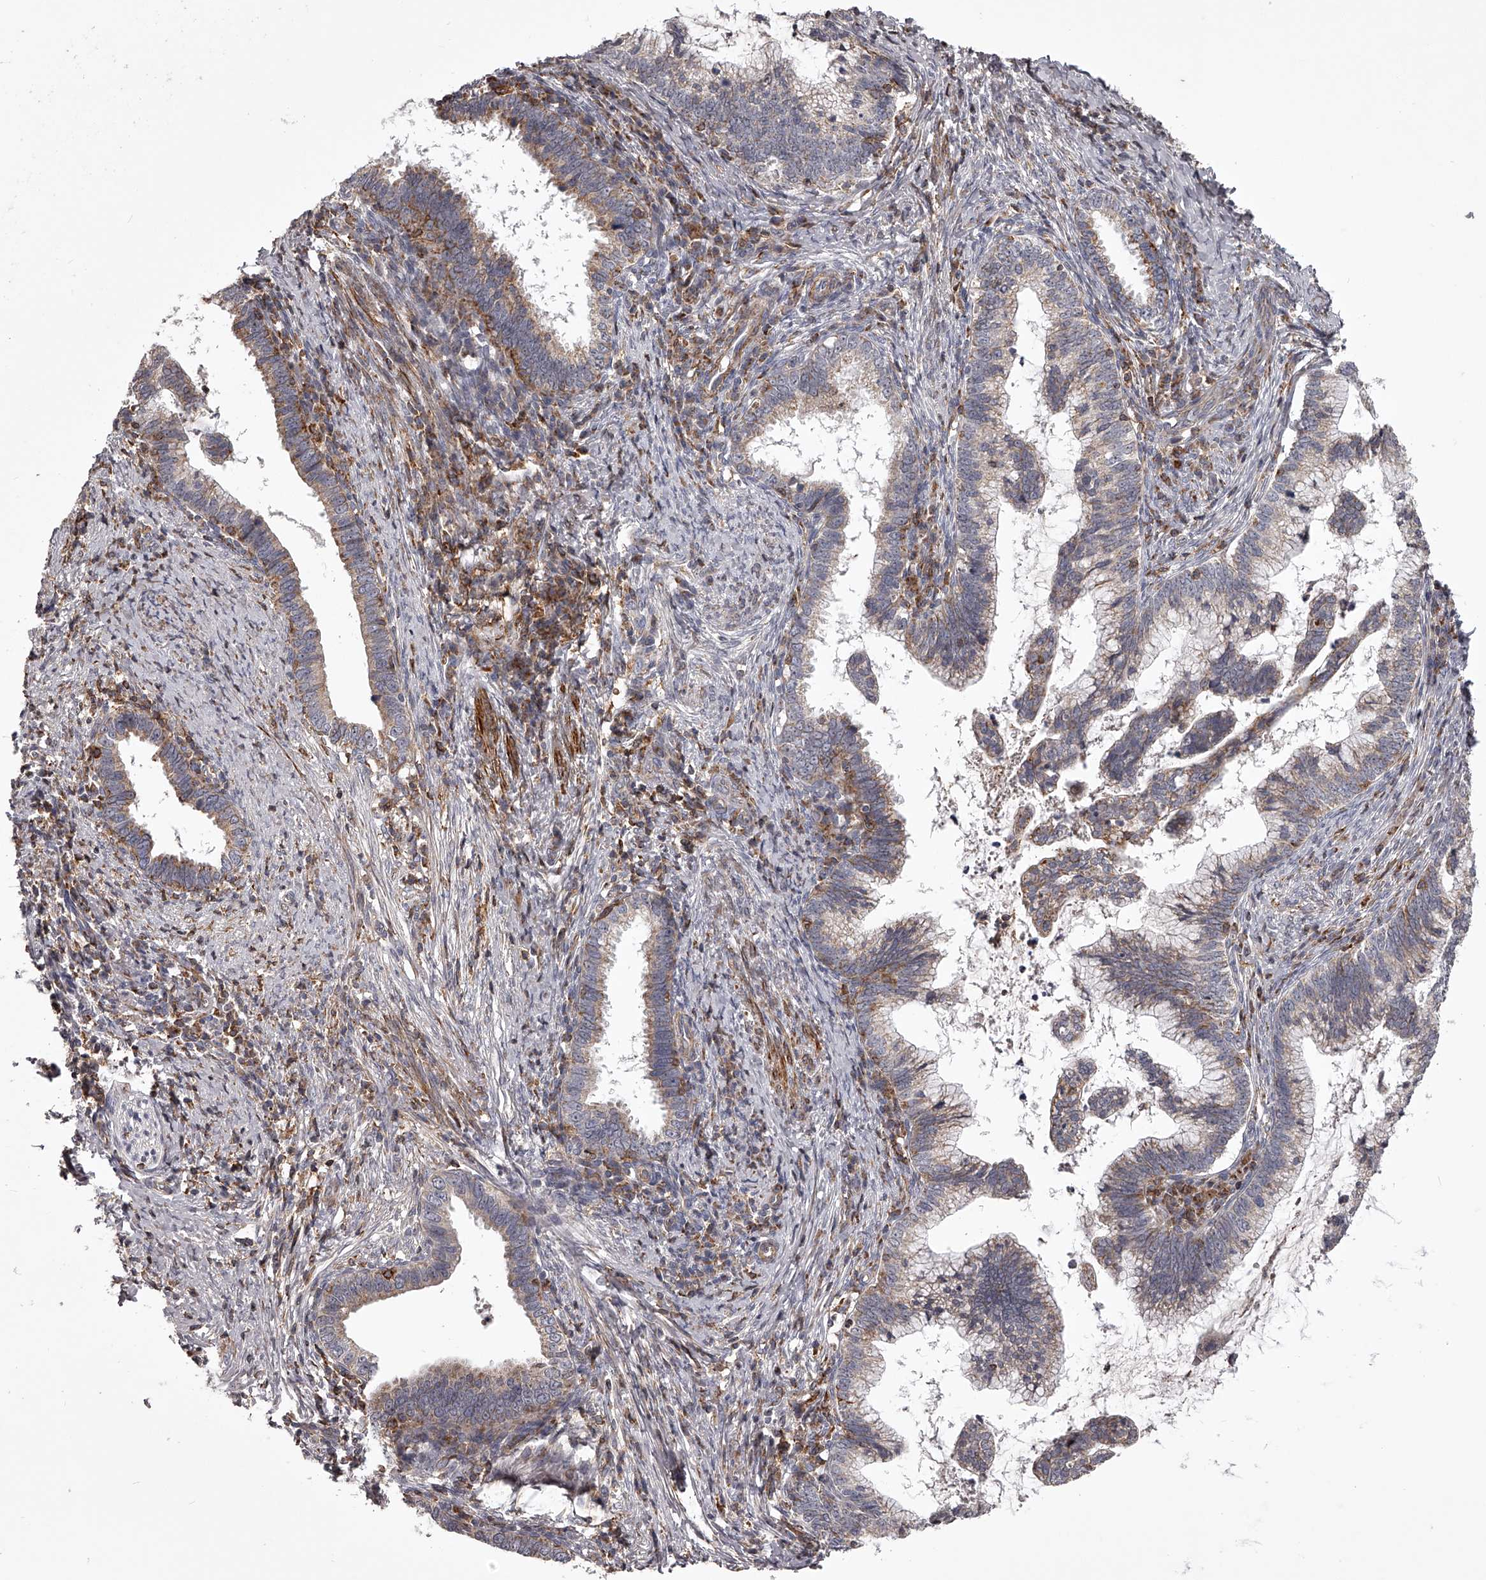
{"staining": {"intensity": "weak", "quantity": "25%-75%", "location": "cytoplasmic/membranous"}, "tissue": "cervical cancer", "cell_type": "Tumor cells", "image_type": "cancer", "snomed": [{"axis": "morphology", "description": "Adenocarcinoma, NOS"}, {"axis": "topography", "description": "Cervix"}], "caption": "Cervical cancer stained with a protein marker demonstrates weak staining in tumor cells.", "gene": "RRP36", "patient": {"sex": "female", "age": 36}}